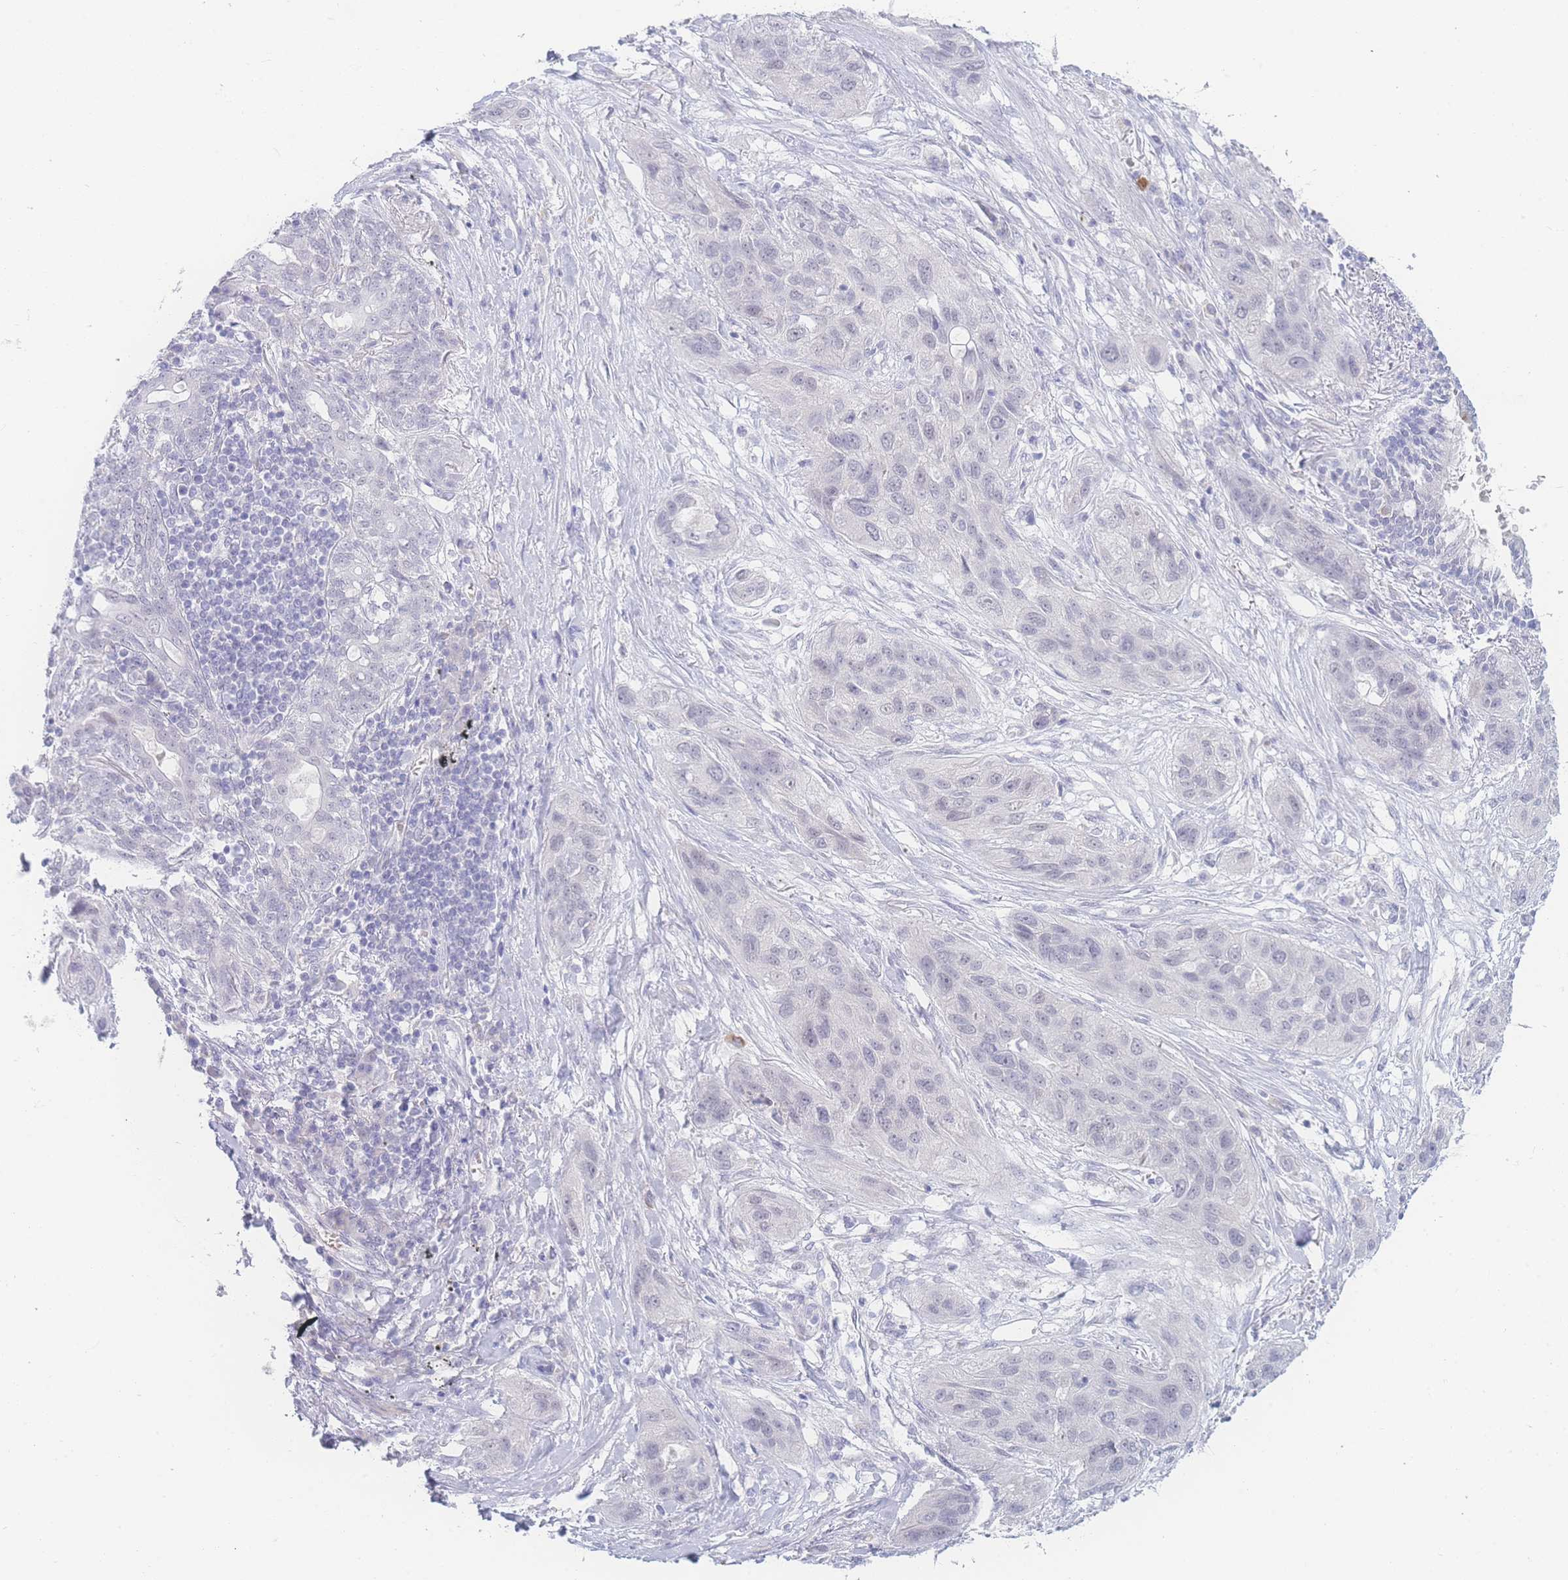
{"staining": {"intensity": "negative", "quantity": "none", "location": "none"}, "tissue": "lung cancer", "cell_type": "Tumor cells", "image_type": "cancer", "snomed": [{"axis": "morphology", "description": "Squamous cell carcinoma, NOS"}, {"axis": "topography", "description": "Lung"}], "caption": "The image demonstrates no staining of tumor cells in lung cancer (squamous cell carcinoma).", "gene": "PRSS22", "patient": {"sex": "female", "age": 70}}